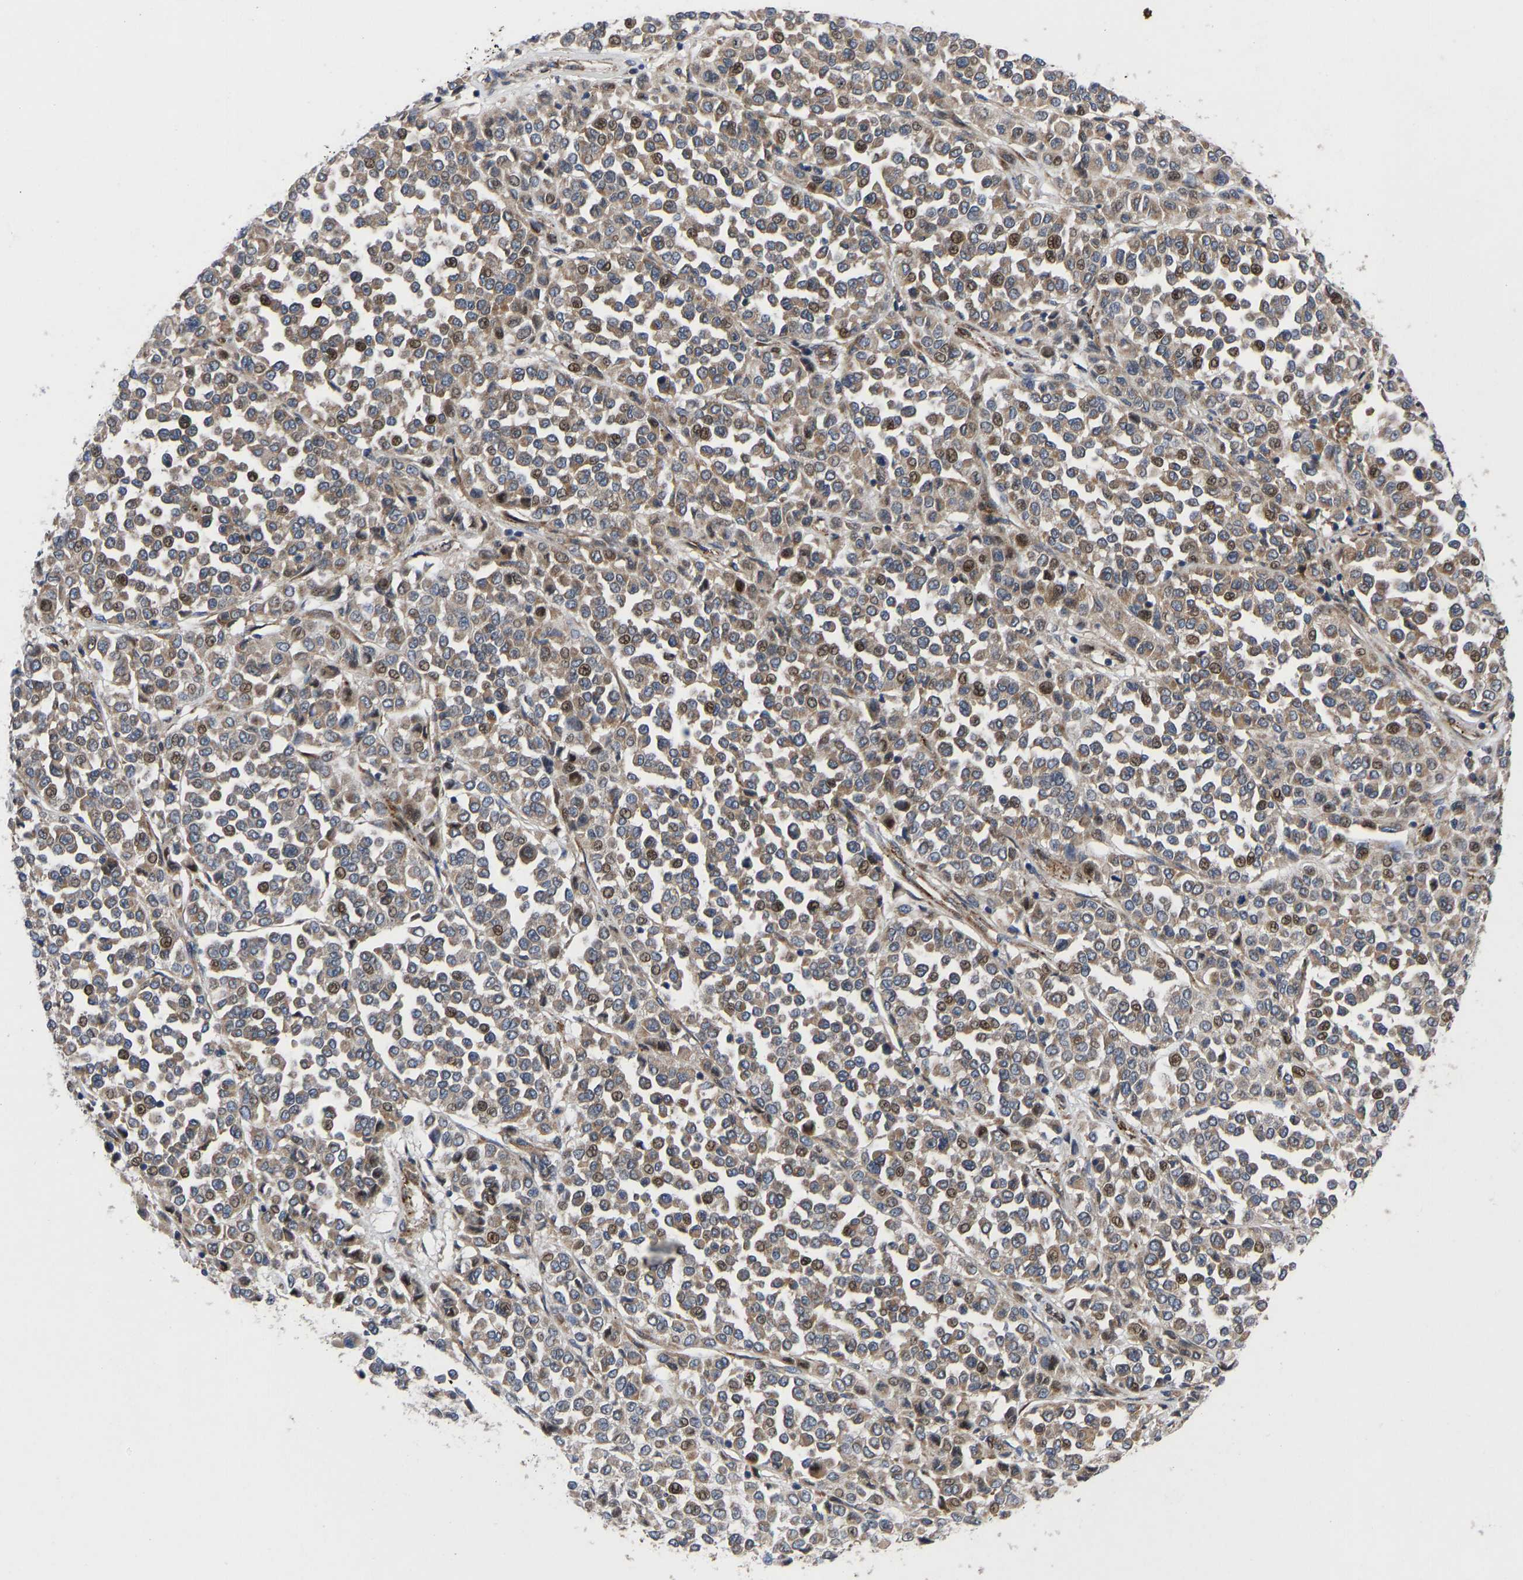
{"staining": {"intensity": "moderate", "quantity": ">75%", "location": "cytoplasmic/membranous,nuclear"}, "tissue": "melanoma", "cell_type": "Tumor cells", "image_type": "cancer", "snomed": [{"axis": "morphology", "description": "Malignant melanoma, Metastatic site"}, {"axis": "topography", "description": "Pancreas"}], "caption": "Immunohistochemical staining of melanoma shows medium levels of moderate cytoplasmic/membranous and nuclear positivity in approximately >75% of tumor cells.", "gene": "TMEM38B", "patient": {"sex": "female", "age": 30}}